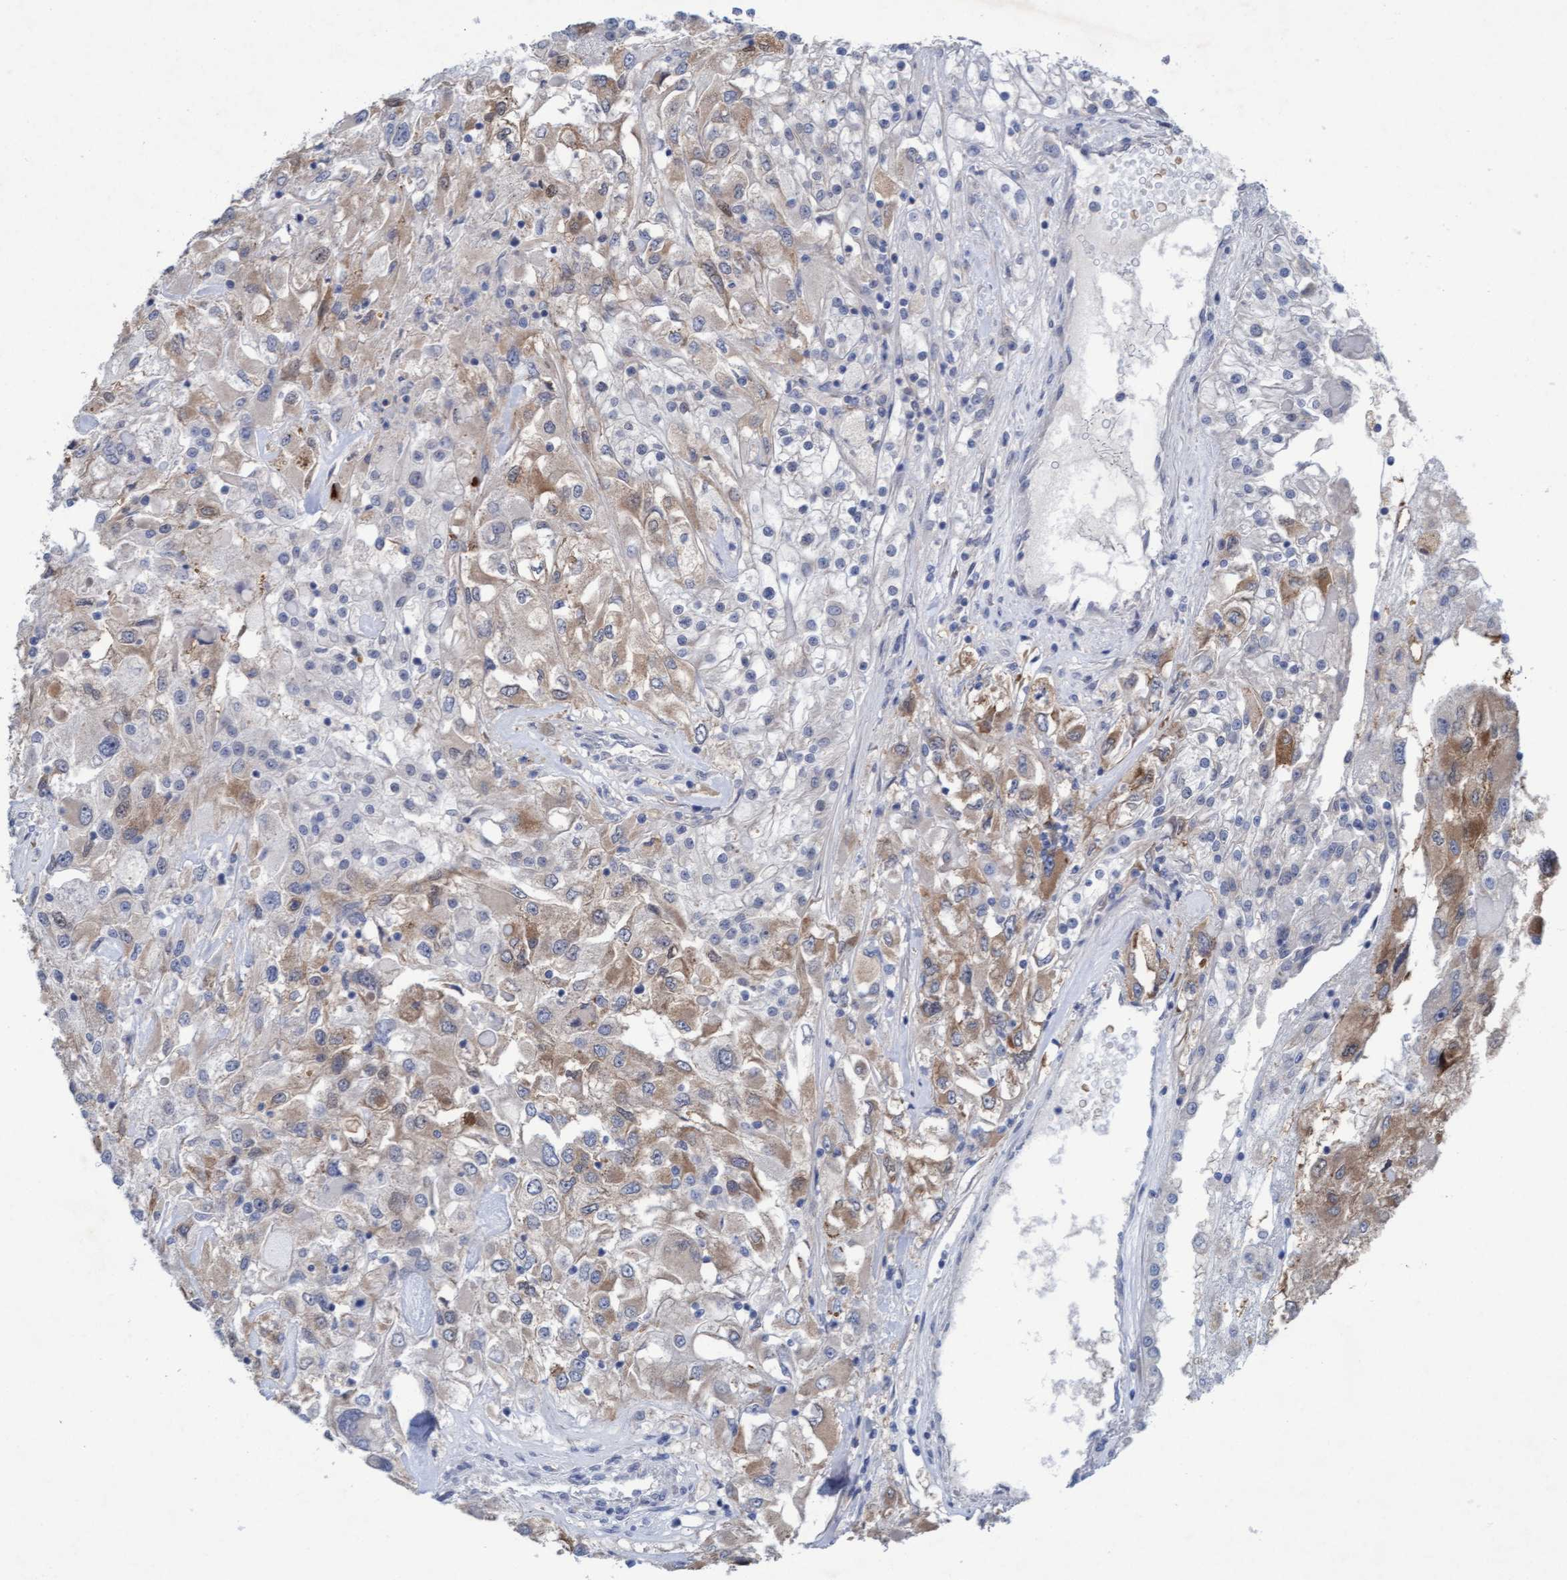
{"staining": {"intensity": "weak", "quantity": "25%-75%", "location": "cytoplasmic/membranous"}, "tissue": "renal cancer", "cell_type": "Tumor cells", "image_type": "cancer", "snomed": [{"axis": "morphology", "description": "Adenocarcinoma, NOS"}, {"axis": "topography", "description": "Kidney"}], "caption": "IHC image of neoplastic tissue: renal cancer stained using immunohistochemistry reveals low levels of weak protein expression localized specifically in the cytoplasmic/membranous of tumor cells, appearing as a cytoplasmic/membranous brown color.", "gene": "PLCD1", "patient": {"sex": "female", "age": 52}}